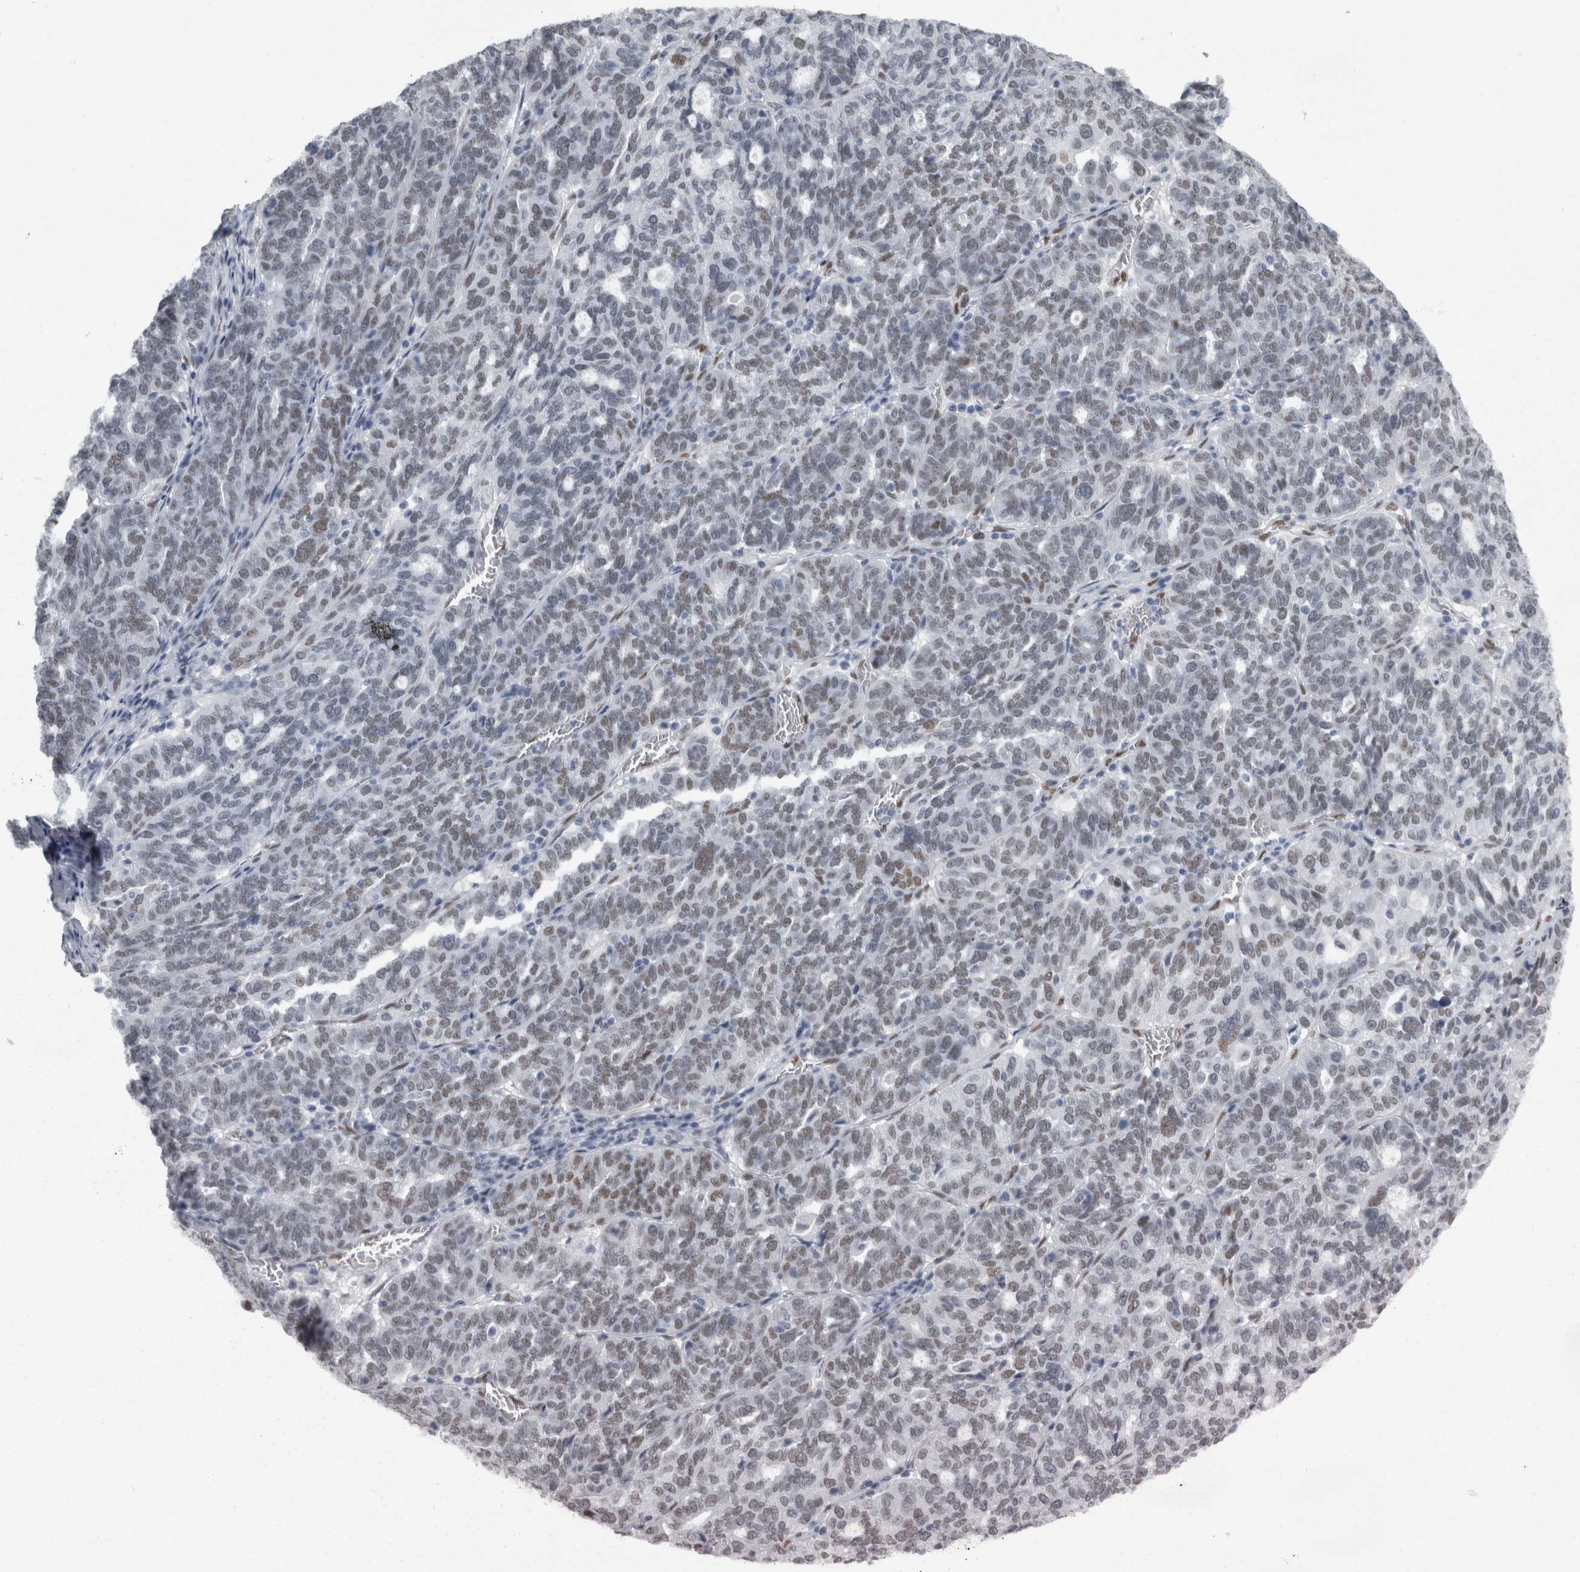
{"staining": {"intensity": "weak", "quantity": "<25%", "location": "nuclear"}, "tissue": "ovarian cancer", "cell_type": "Tumor cells", "image_type": "cancer", "snomed": [{"axis": "morphology", "description": "Cystadenocarcinoma, serous, NOS"}, {"axis": "topography", "description": "Ovary"}], "caption": "The immunohistochemistry histopathology image has no significant positivity in tumor cells of ovarian serous cystadenocarcinoma tissue. The staining is performed using DAB brown chromogen with nuclei counter-stained in using hematoxylin.", "gene": "C1orf54", "patient": {"sex": "female", "age": 59}}